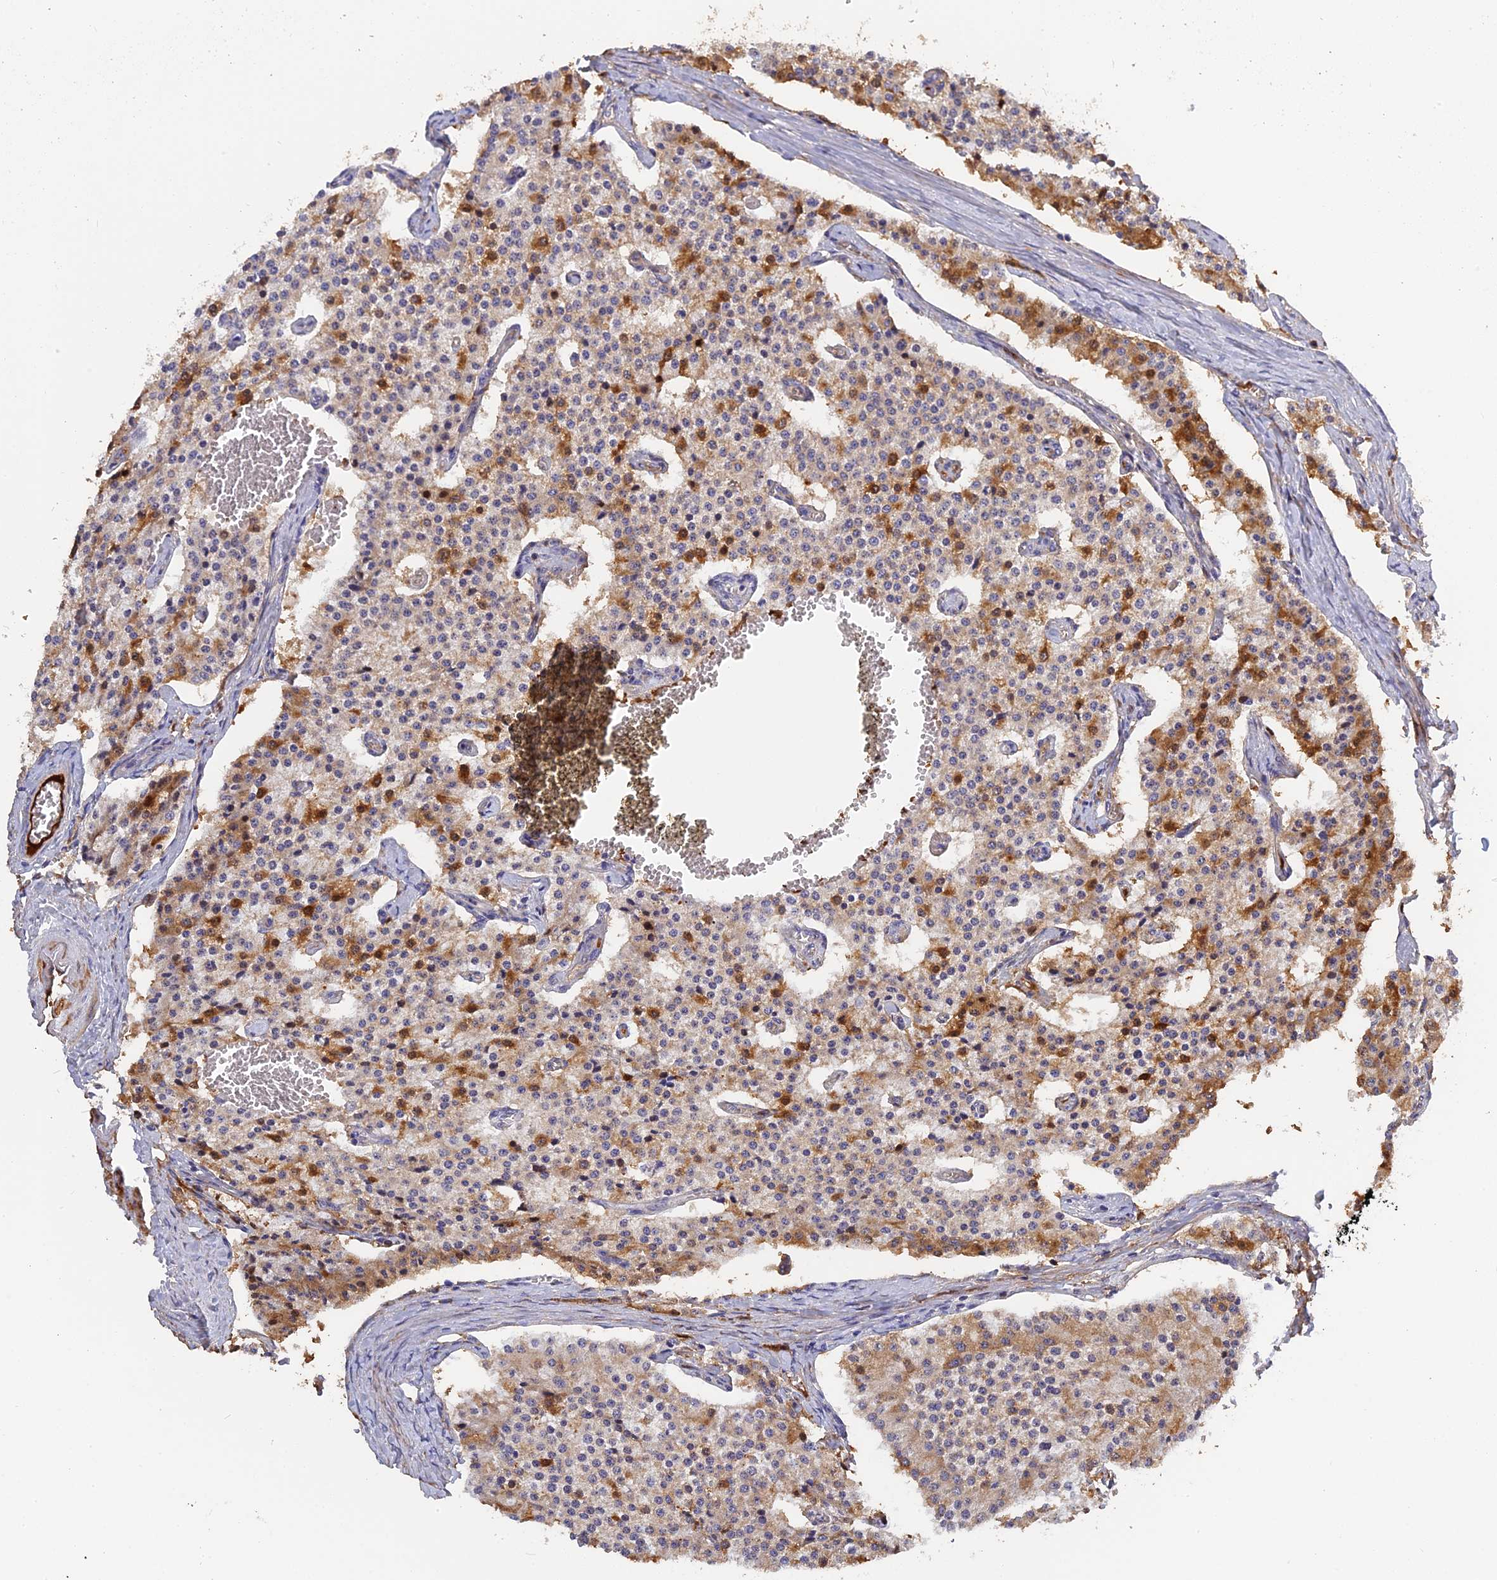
{"staining": {"intensity": "moderate", "quantity": "<25%", "location": "cytoplasmic/membranous"}, "tissue": "carcinoid", "cell_type": "Tumor cells", "image_type": "cancer", "snomed": [{"axis": "morphology", "description": "Carcinoid, malignant, NOS"}, {"axis": "topography", "description": "Colon"}], "caption": "Human carcinoid (malignant) stained with a protein marker reveals moderate staining in tumor cells.", "gene": "PZP", "patient": {"sex": "female", "age": 52}}